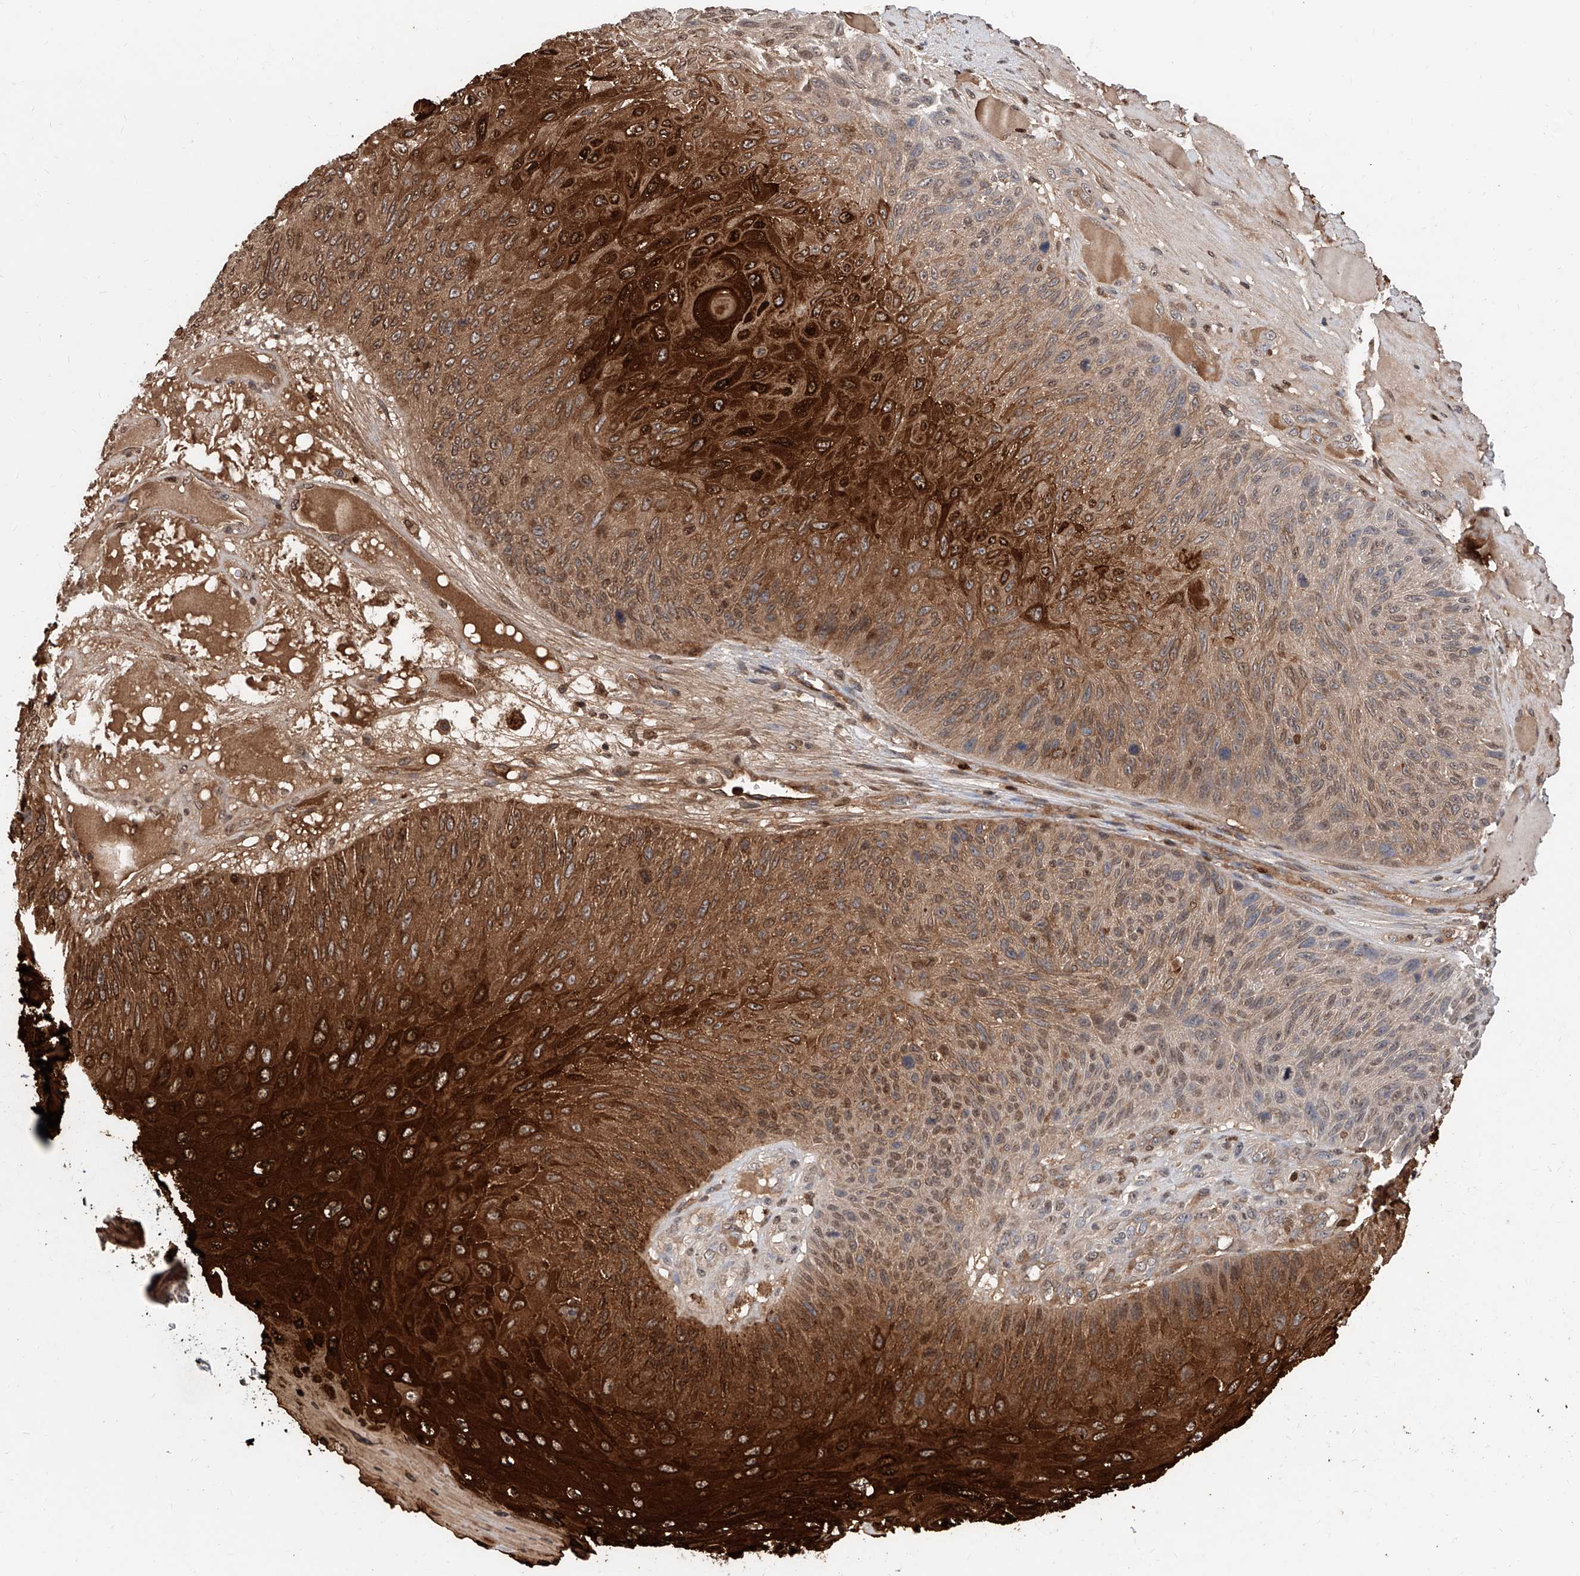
{"staining": {"intensity": "strong", "quantity": ">75%", "location": "cytoplasmic/membranous,nuclear"}, "tissue": "skin cancer", "cell_type": "Tumor cells", "image_type": "cancer", "snomed": [{"axis": "morphology", "description": "Squamous cell carcinoma, NOS"}, {"axis": "topography", "description": "Skin"}], "caption": "Squamous cell carcinoma (skin) was stained to show a protein in brown. There is high levels of strong cytoplasmic/membranous and nuclear positivity in approximately >75% of tumor cells. (DAB (3,3'-diaminobenzidine) = brown stain, brightfield microscopy at high magnification).", "gene": "RP9", "patient": {"sex": "female", "age": 88}}